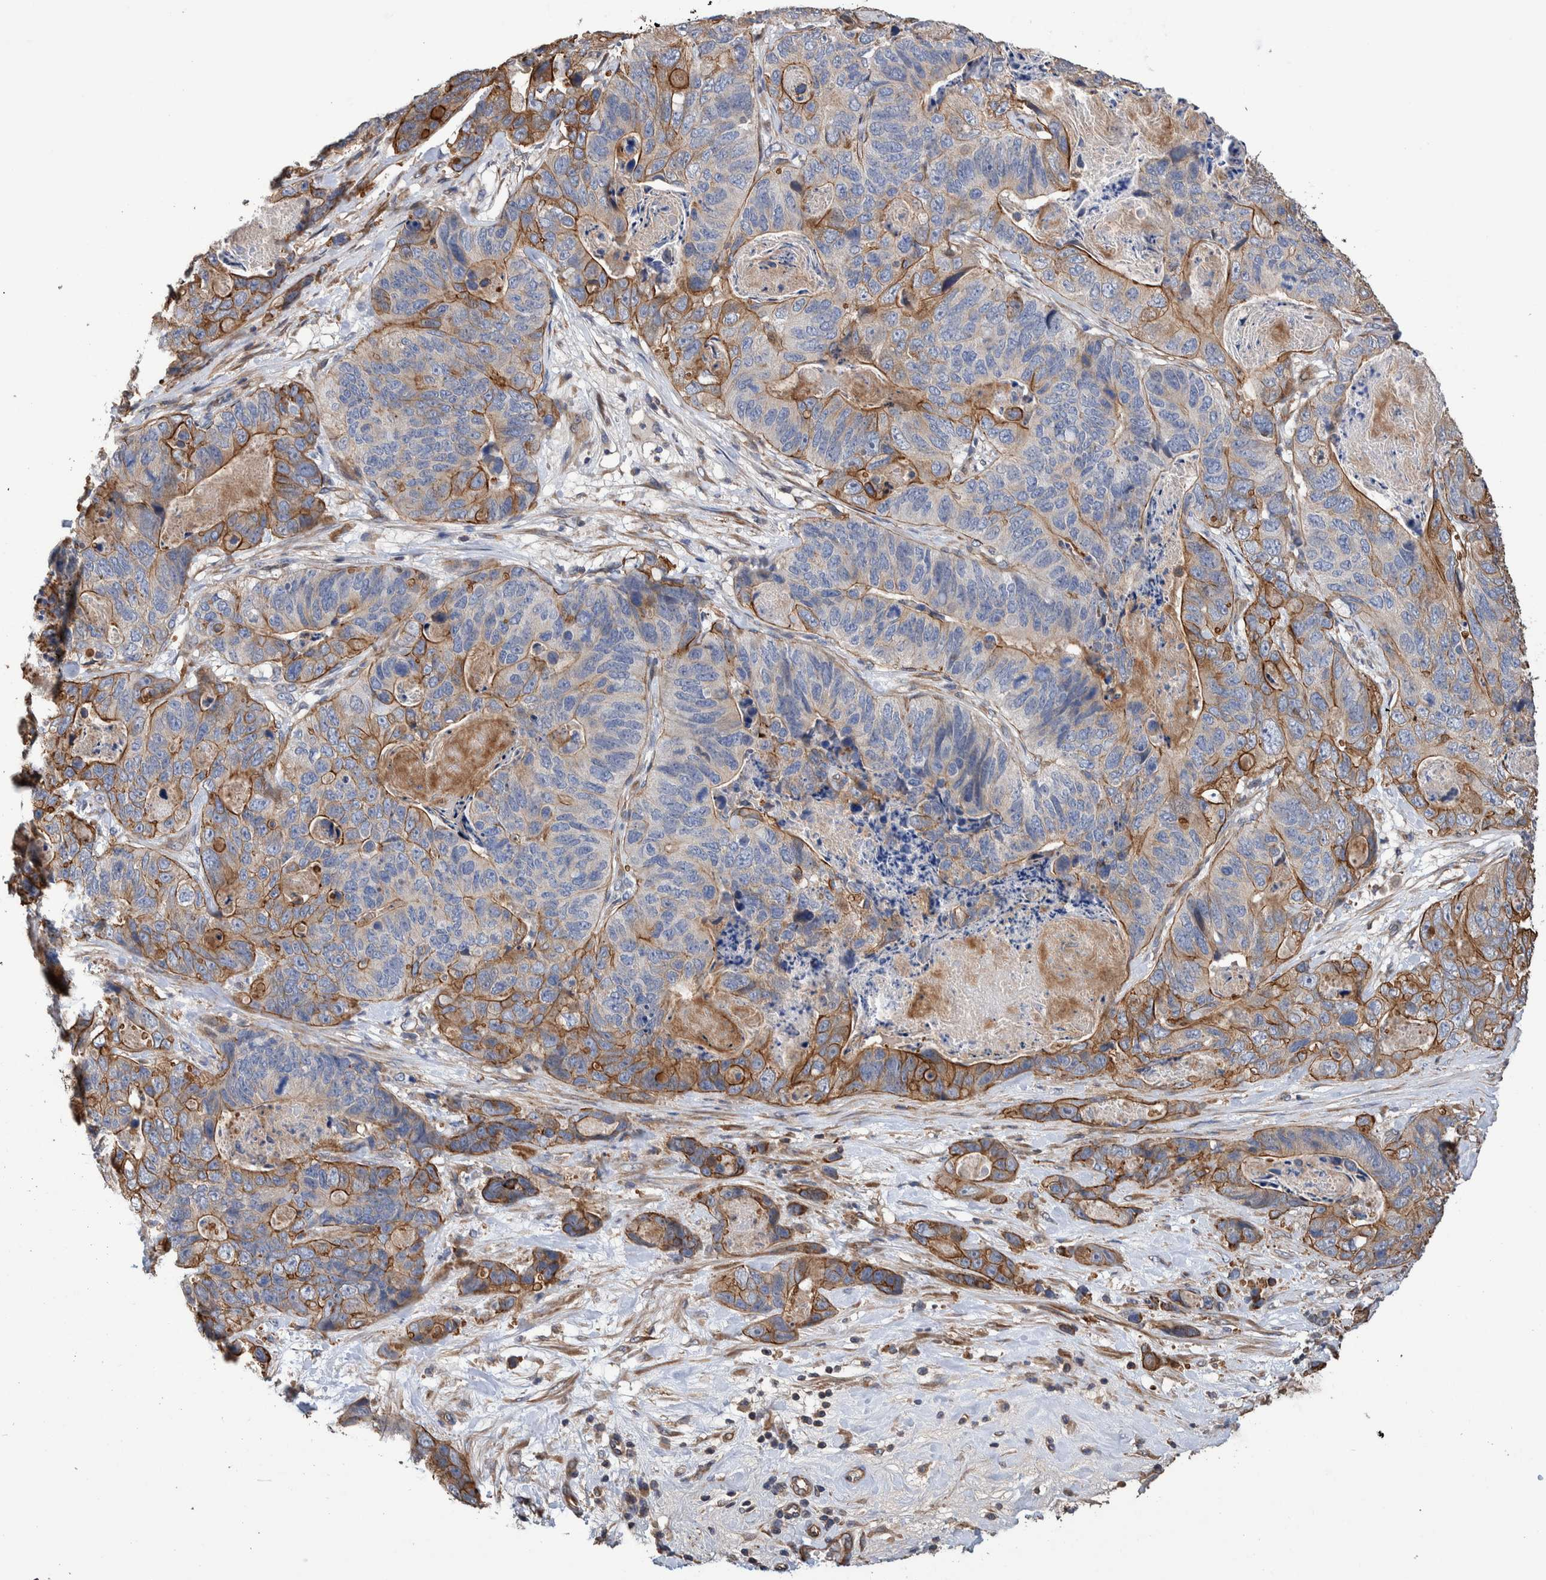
{"staining": {"intensity": "moderate", "quantity": "<25%", "location": "cytoplasmic/membranous"}, "tissue": "stomach cancer", "cell_type": "Tumor cells", "image_type": "cancer", "snomed": [{"axis": "morphology", "description": "Normal tissue, NOS"}, {"axis": "morphology", "description": "Adenocarcinoma, NOS"}, {"axis": "topography", "description": "Stomach"}], "caption": "This is an image of immunohistochemistry (IHC) staining of stomach cancer, which shows moderate positivity in the cytoplasmic/membranous of tumor cells.", "gene": "SLC45A4", "patient": {"sex": "female", "age": 89}}